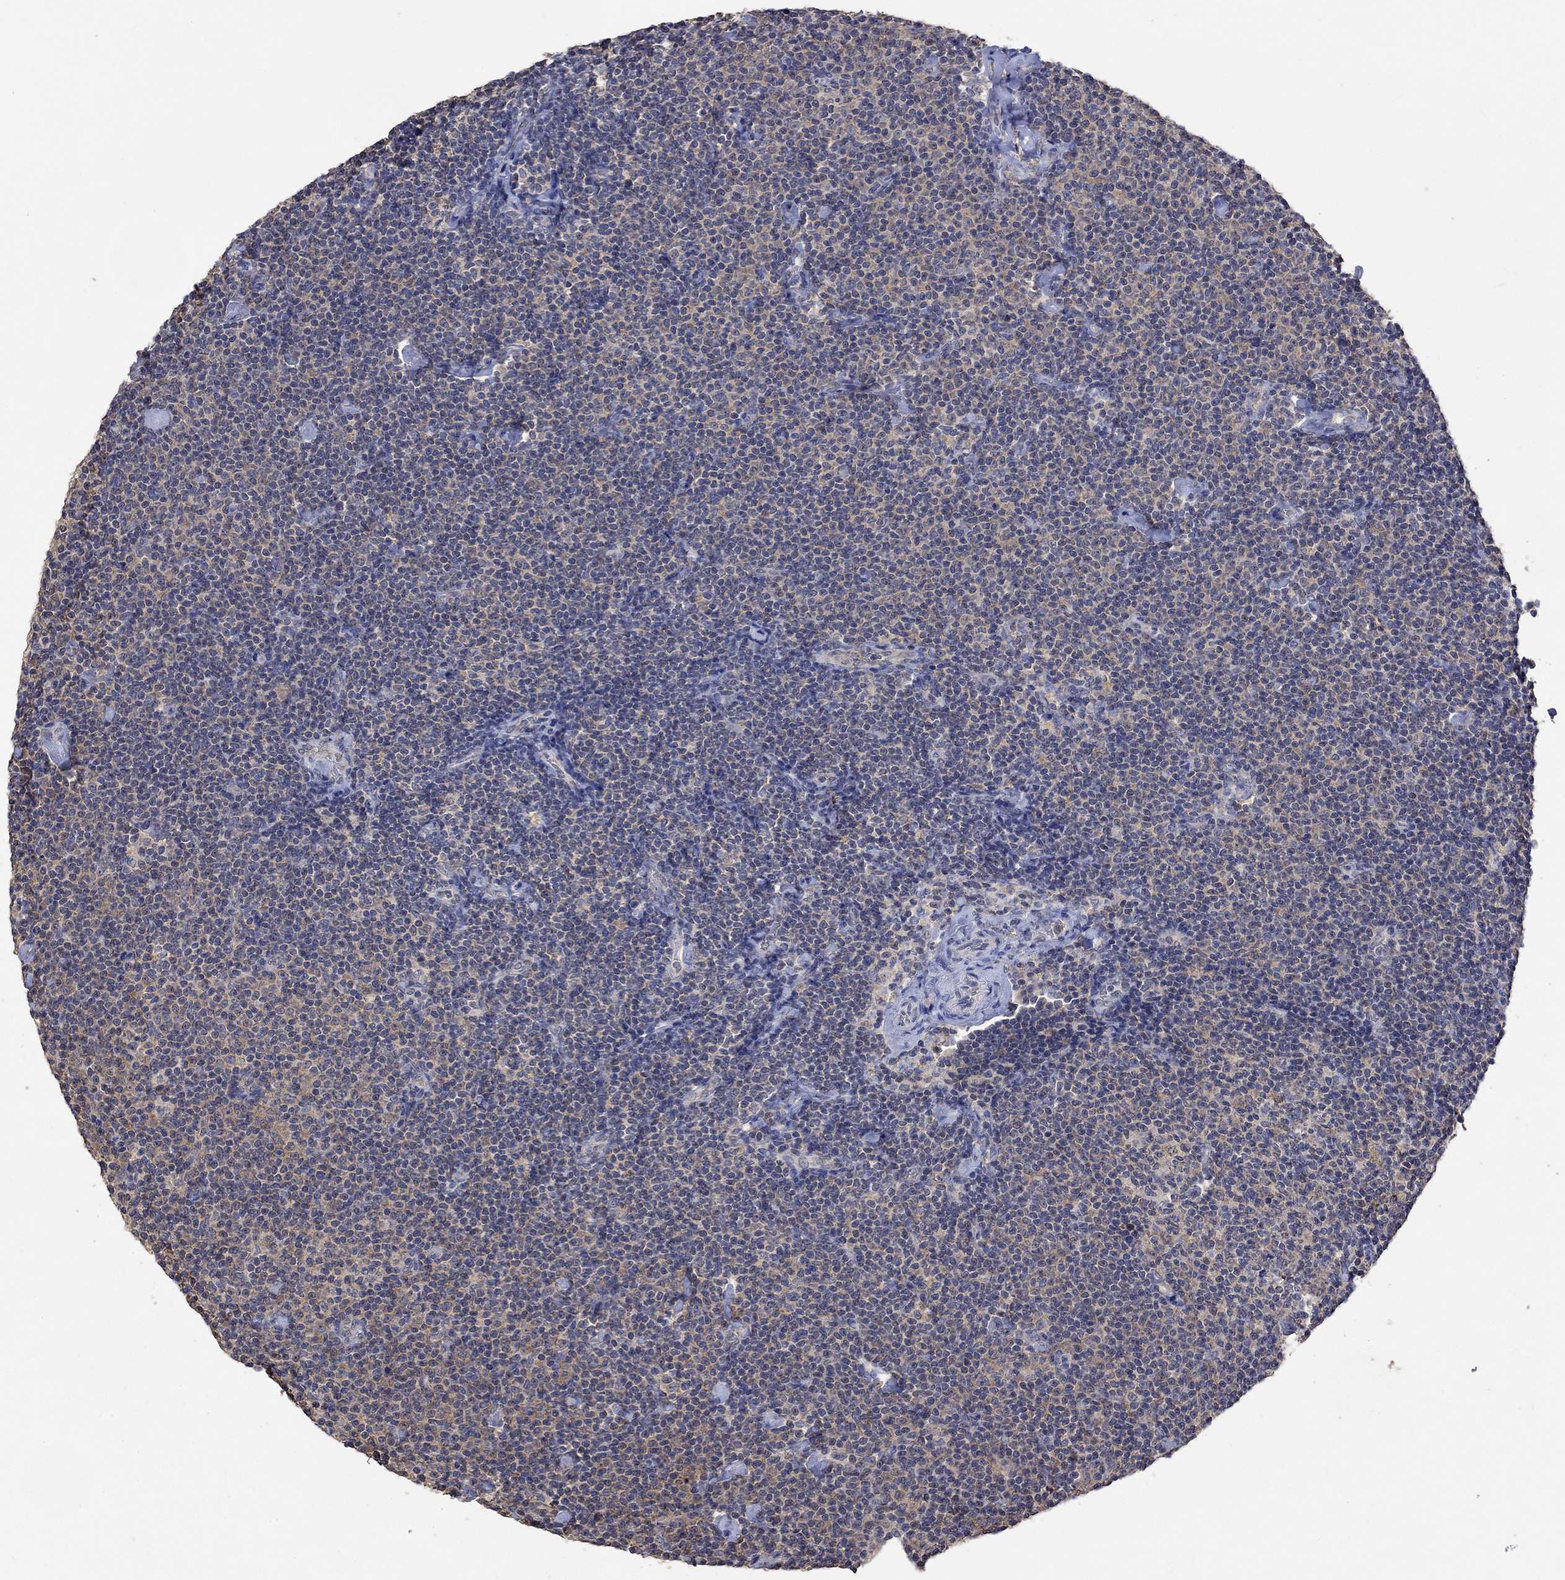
{"staining": {"intensity": "weak", "quantity": "25%-75%", "location": "cytoplasmic/membranous"}, "tissue": "lymphoma", "cell_type": "Tumor cells", "image_type": "cancer", "snomed": [{"axis": "morphology", "description": "Malignant lymphoma, non-Hodgkin's type, Low grade"}, {"axis": "topography", "description": "Lymph node"}], "caption": "Human lymphoma stained with a protein marker shows weak staining in tumor cells.", "gene": "PTPN20", "patient": {"sex": "male", "age": 81}}